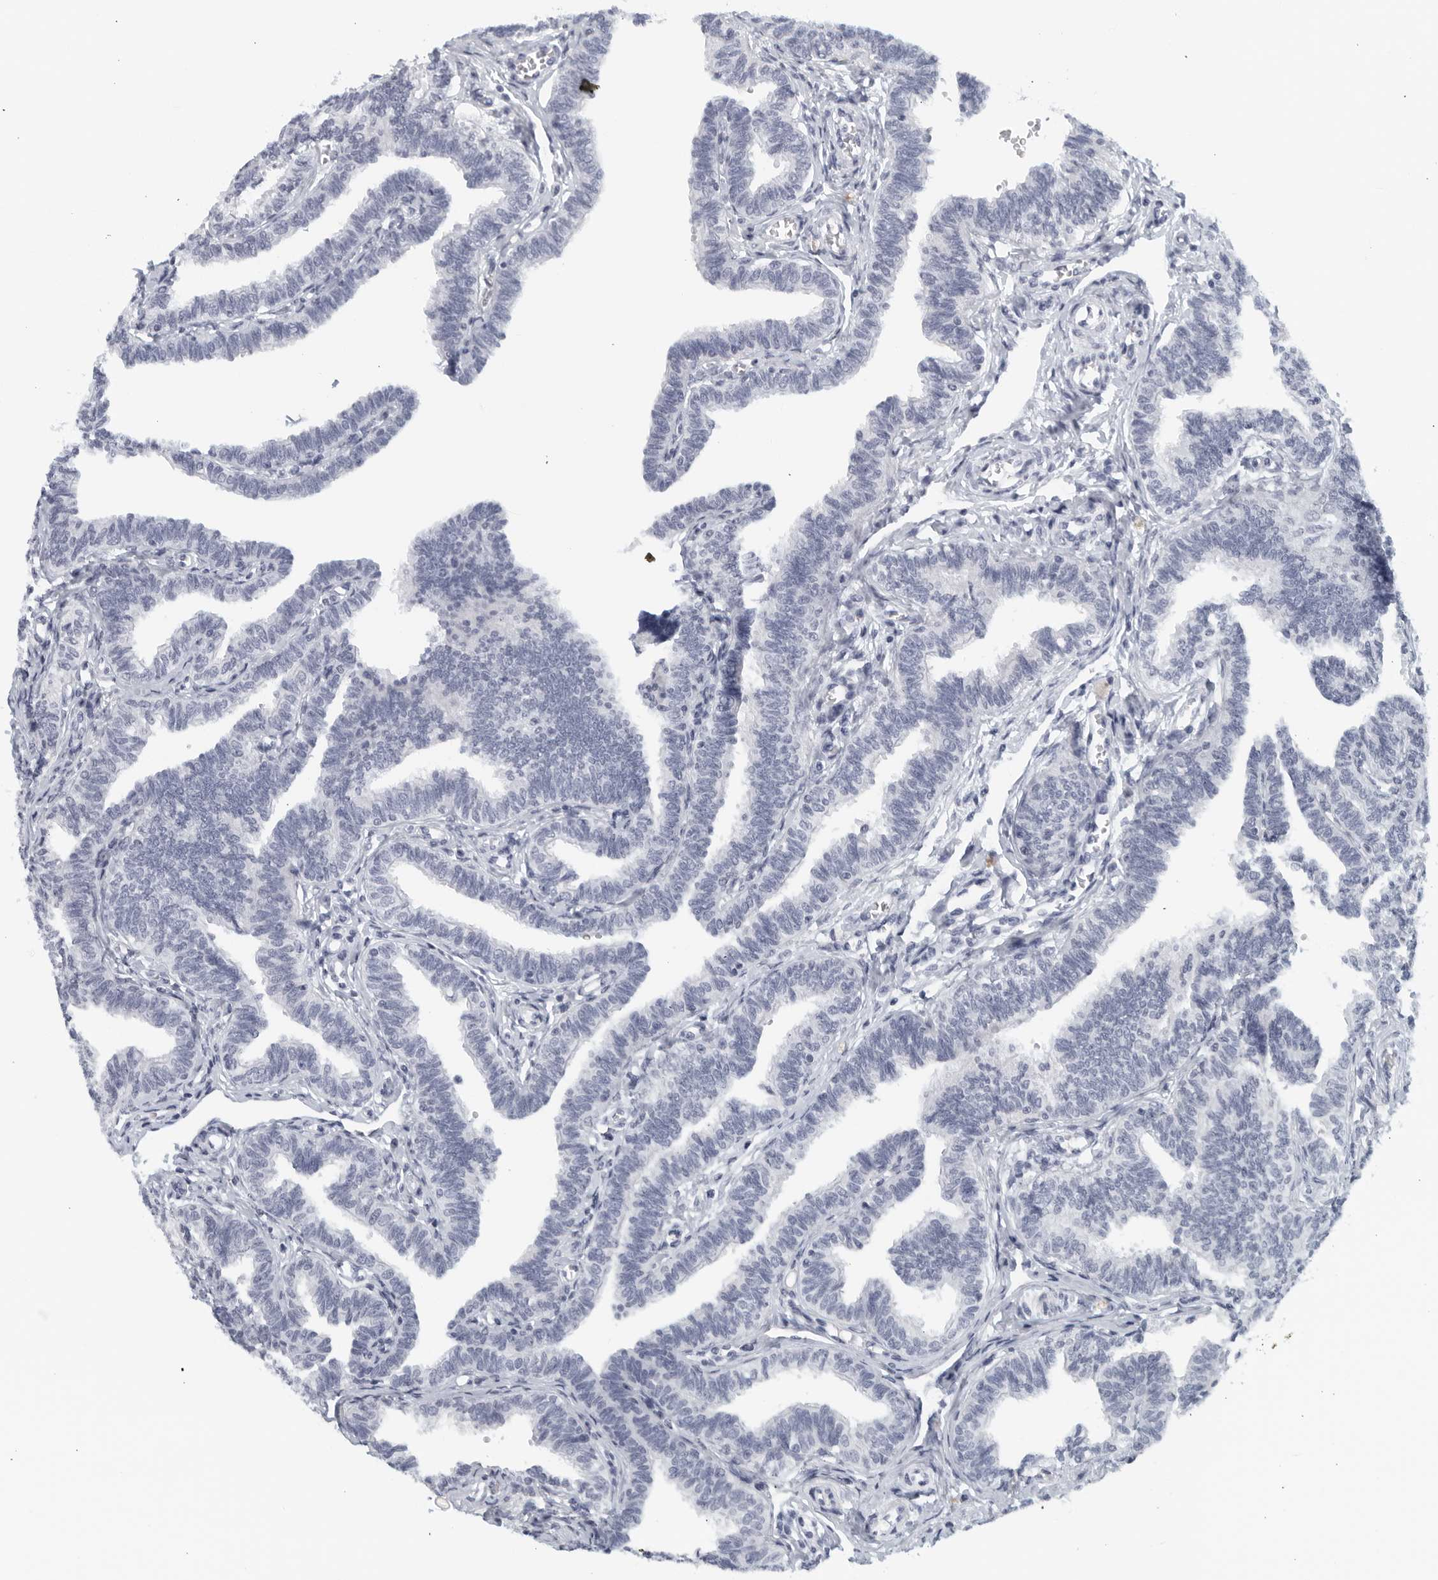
{"staining": {"intensity": "negative", "quantity": "none", "location": "none"}, "tissue": "fallopian tube", "cell_type": "Glandular cells", "image_type": "normal", "snomed": [{"axis": "morphology", "description": "Normal tissue, NOS"}, {"axis": "topography", "description": "Fallopian tube"}, {"axis": "topography", "description": "Ovary"}], "caption": "Immunohistochemistry (IHC) micrograph of benign fallopian tube: fallopian tube stained with DAB (3,3'-diaminobenzidine) displays no significant protein expression in glandular cells. The staining is performed using DAB (3,3'-diaminobenzidine) brown chromogen with nuclei counter-stained in using hematoxylin.", "gene": "MATN1", "patient": {"sex": "female", "age": 23}}